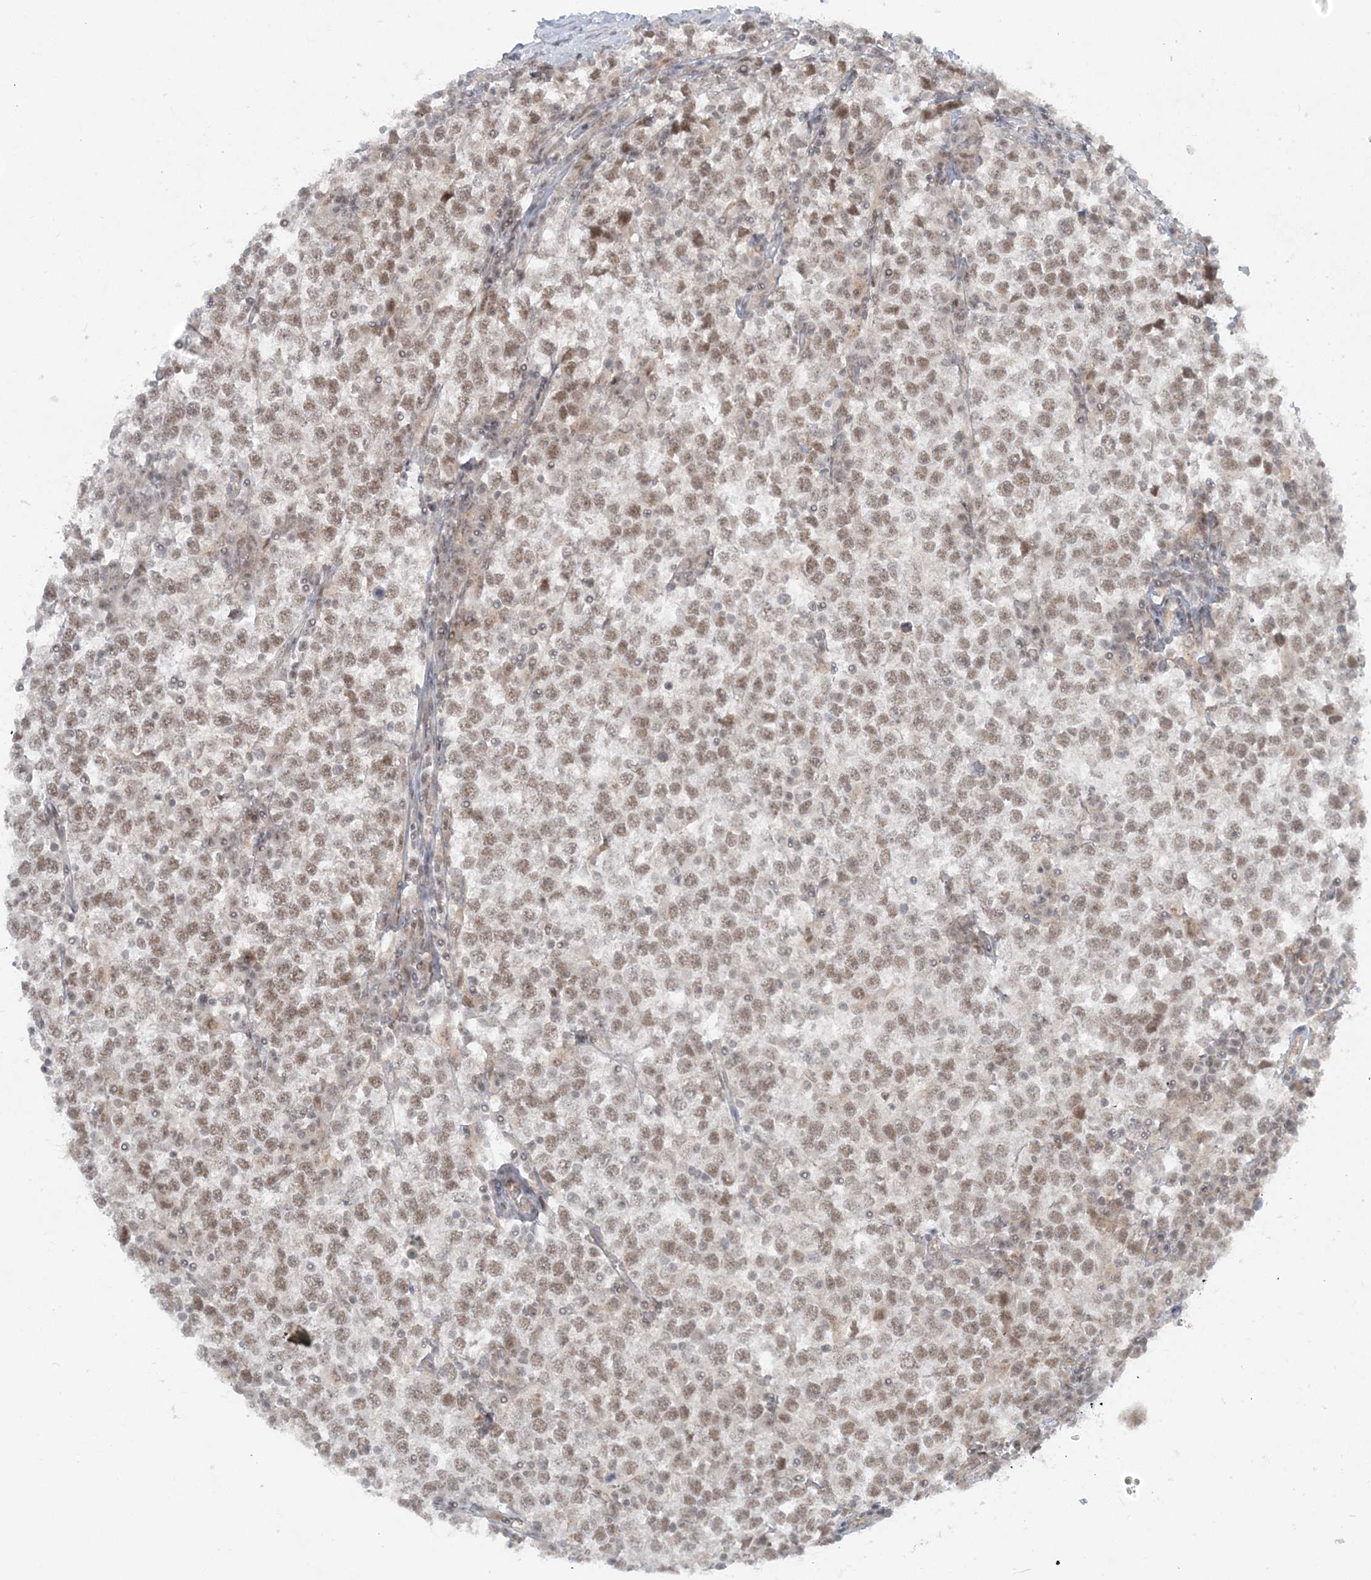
{"staining": {"intensity": "moderate", "quantity": ">75%", "location": "nuclear"}, "tissue": "testis cancer", "cell_type": "Tumor cells", "image_type": "cancer", "snomed": [{"axis": "morphology", "description": "Seminoma, NOS"}, {"axis": "topography", "description": "Testis"}], "caption": "The immunohistochemical stain highlights moderate nuclear staining in tumor cells of seminoma (testis) tissue.", "gene": "ATP11A", "patient": {"sex": "male", "age": 65}}